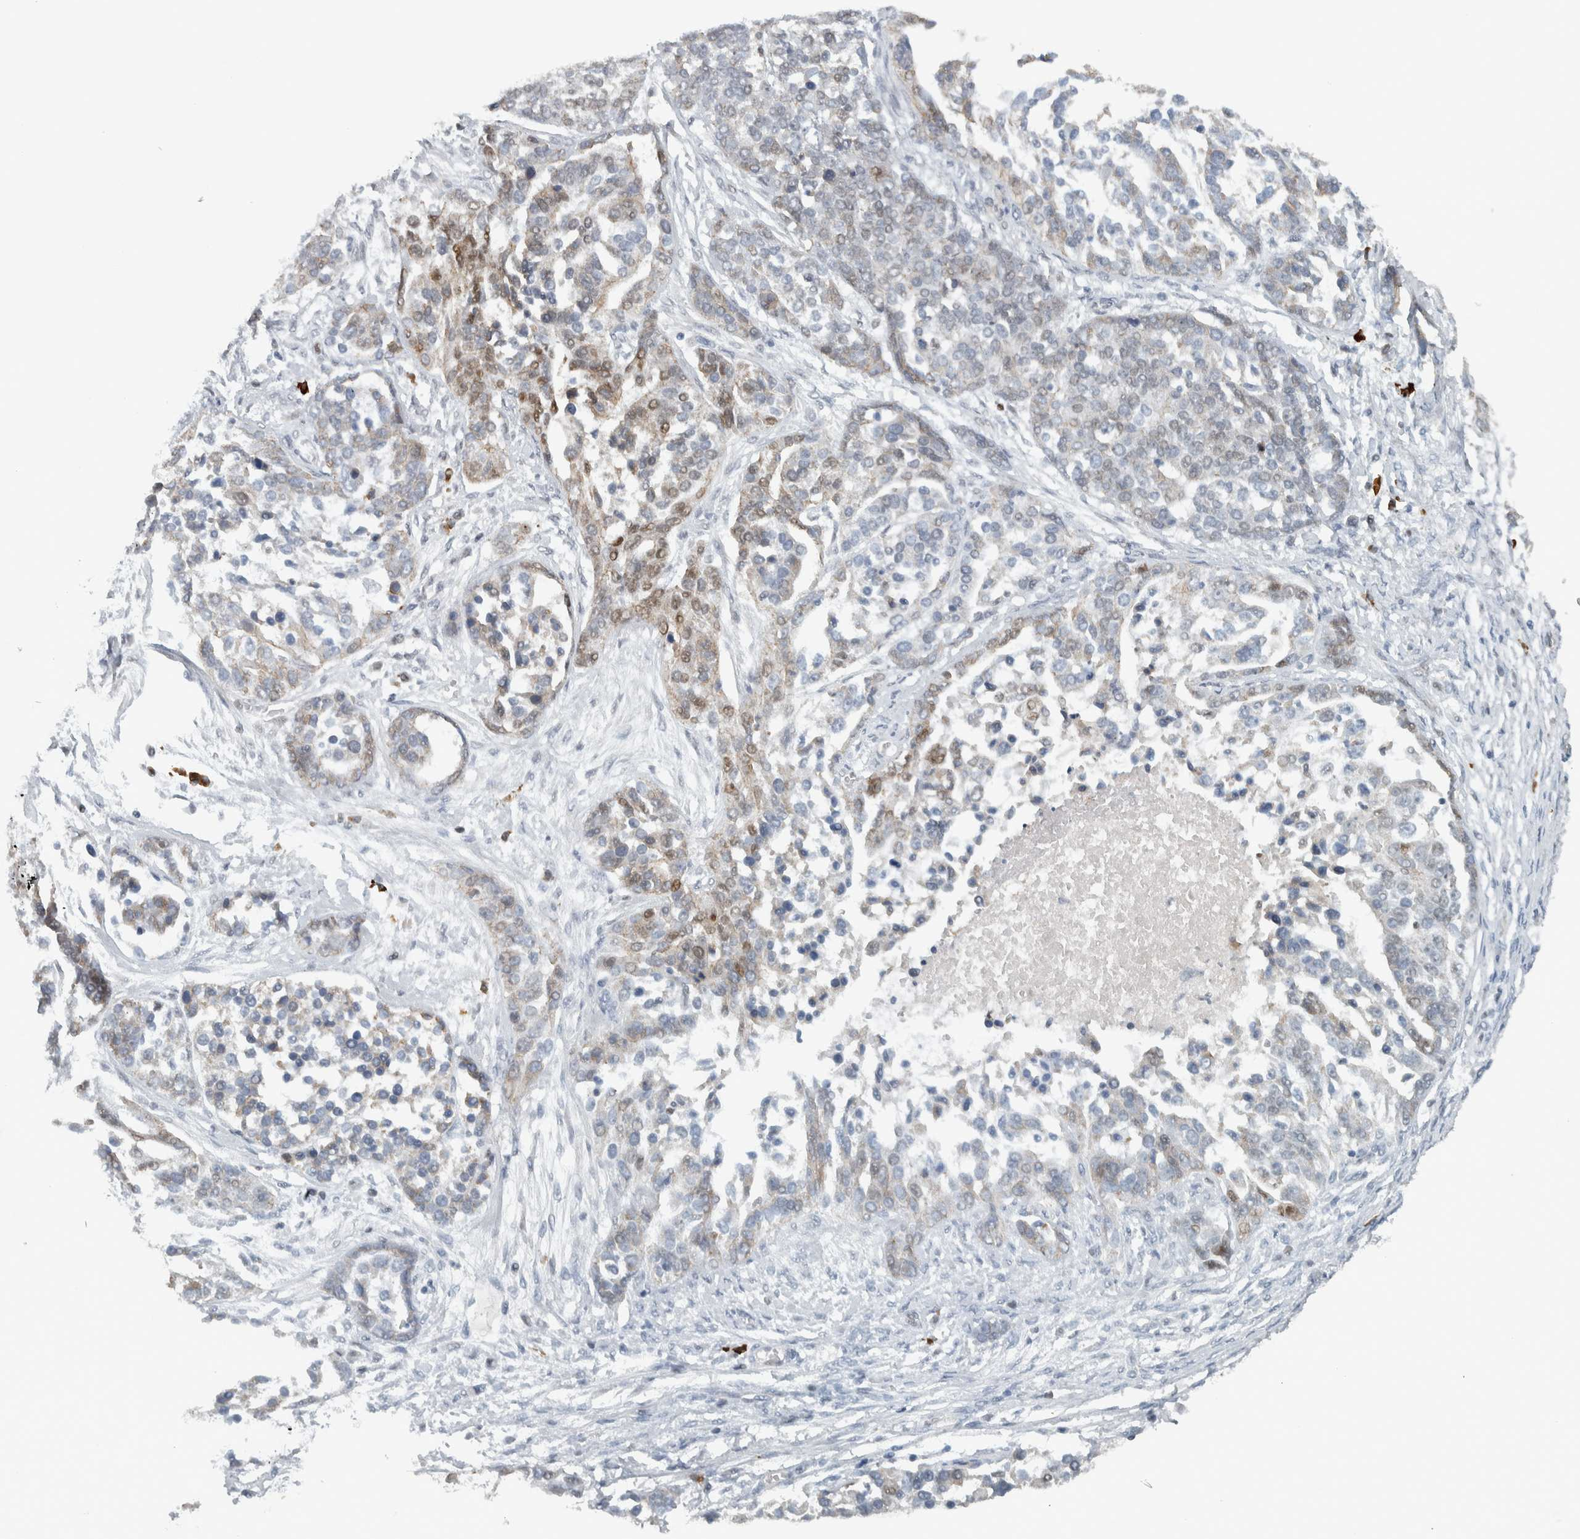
{"staining": {"intensity": "weak", "quantity": "<25%", "location": "nuclear"}, "tissue": "ovarian cancer", "cell_type": "Tumor cells", "image_type": "cancer", "snomed": [{"axis": "morphology", "description": "Cystadenocarcinoma, serous, NOS"}, {"axis": "topography", "description": "Ovary"}], "caption": "Micrograph shows no significant protein expression in tumor cells of ovarian cancer (serous cystadenocarcinoma).", "gene": "ADPRM", "patient": {"sex": "female", "age": 44}}